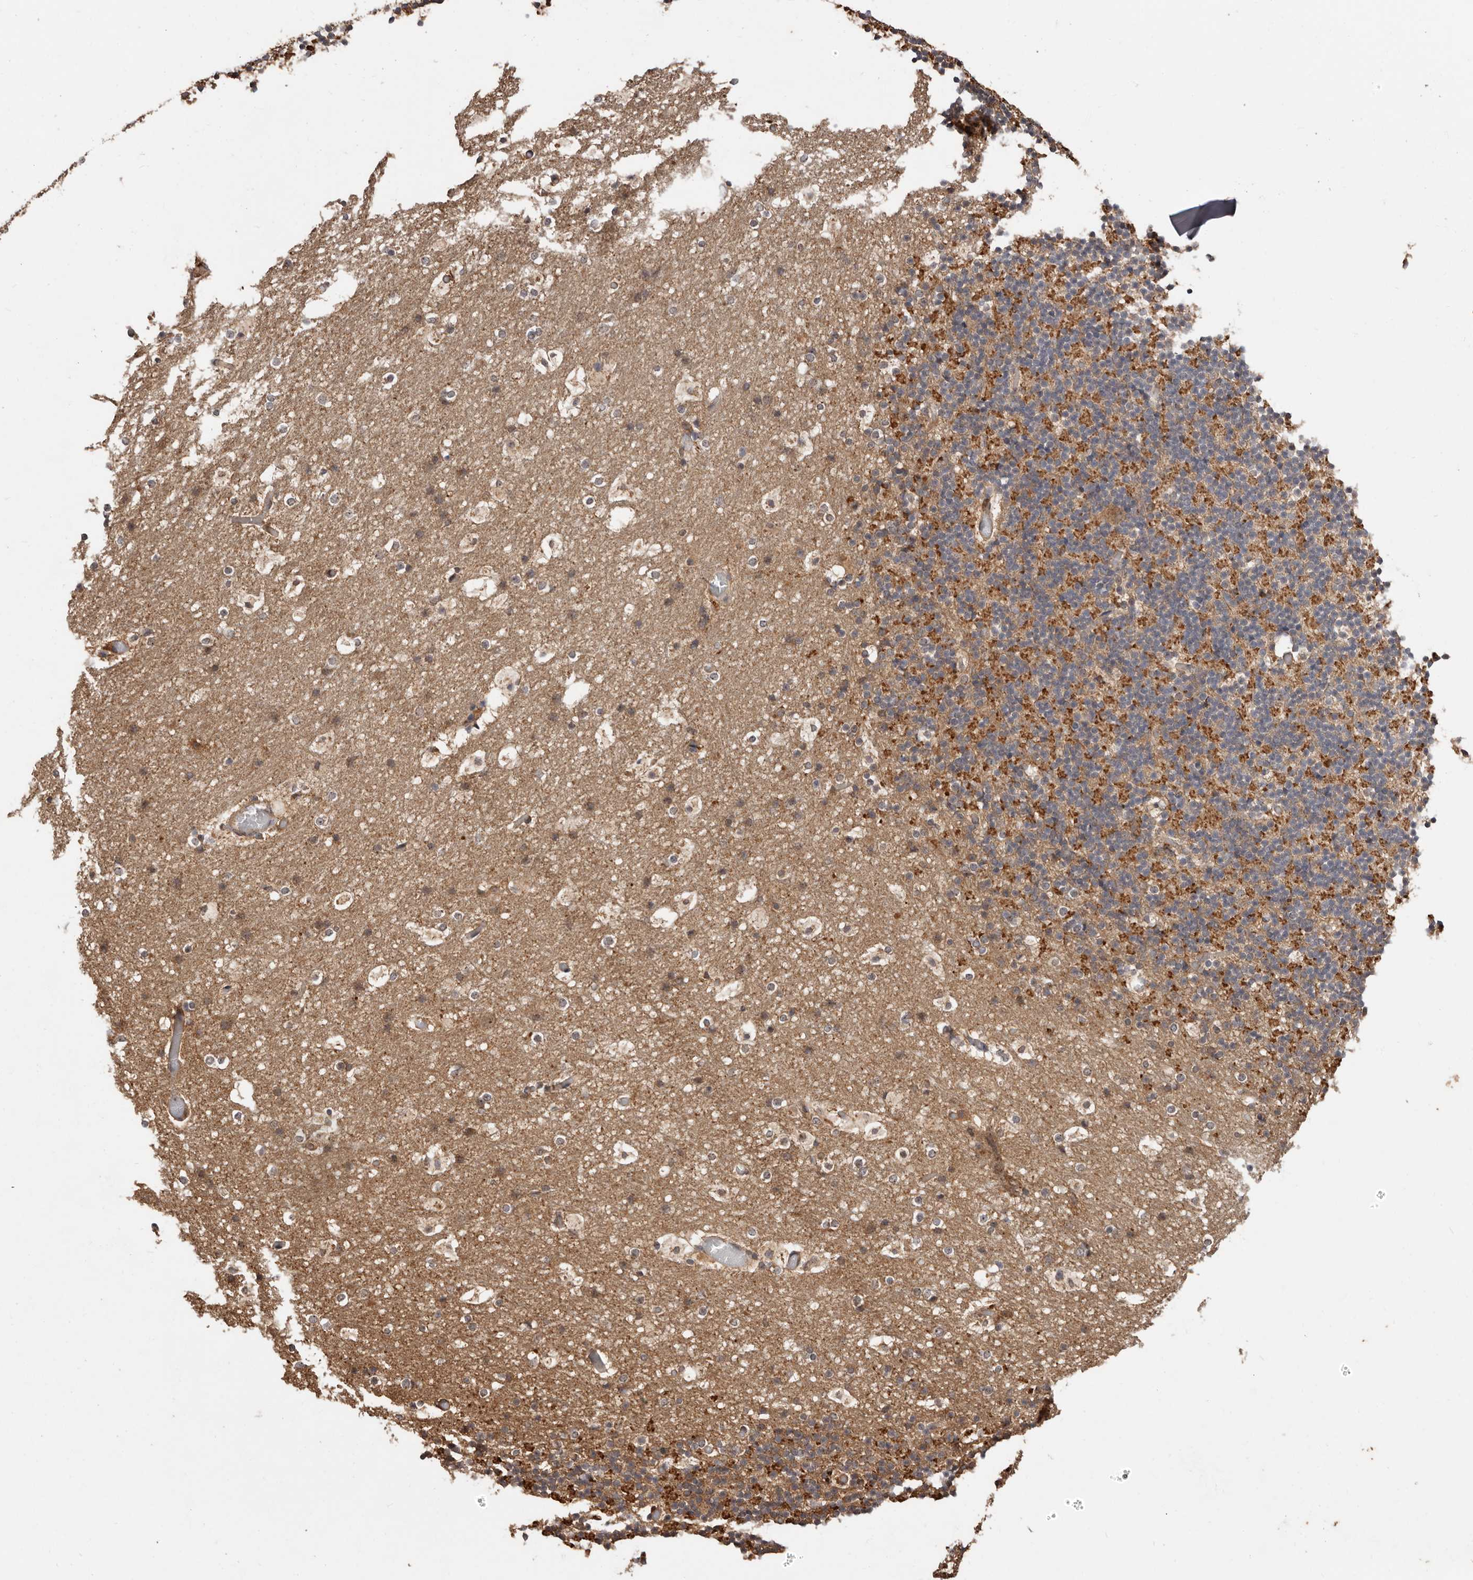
{"staining": {"intensity": "strong", "quantity": "25%-75%", "location": "cytoplasmic/membranous"}, "tissue": "cerebellum", "cell_type": "Cells in granular layer", "image_type": "normal", "snomed": [{"axis": "morphology", "description": "Normal tissue, NOS"}, {"axis": "topography", "description": "Cerebellum"}], "caption": "This is a photomicrograph of IHC staining of normal cerebellum, which shows strong expression in the cytoplasmic/membranous of cells in granular layer.", "gene": "RSPO2", "patient": {"sex": "male", "age": 57}}